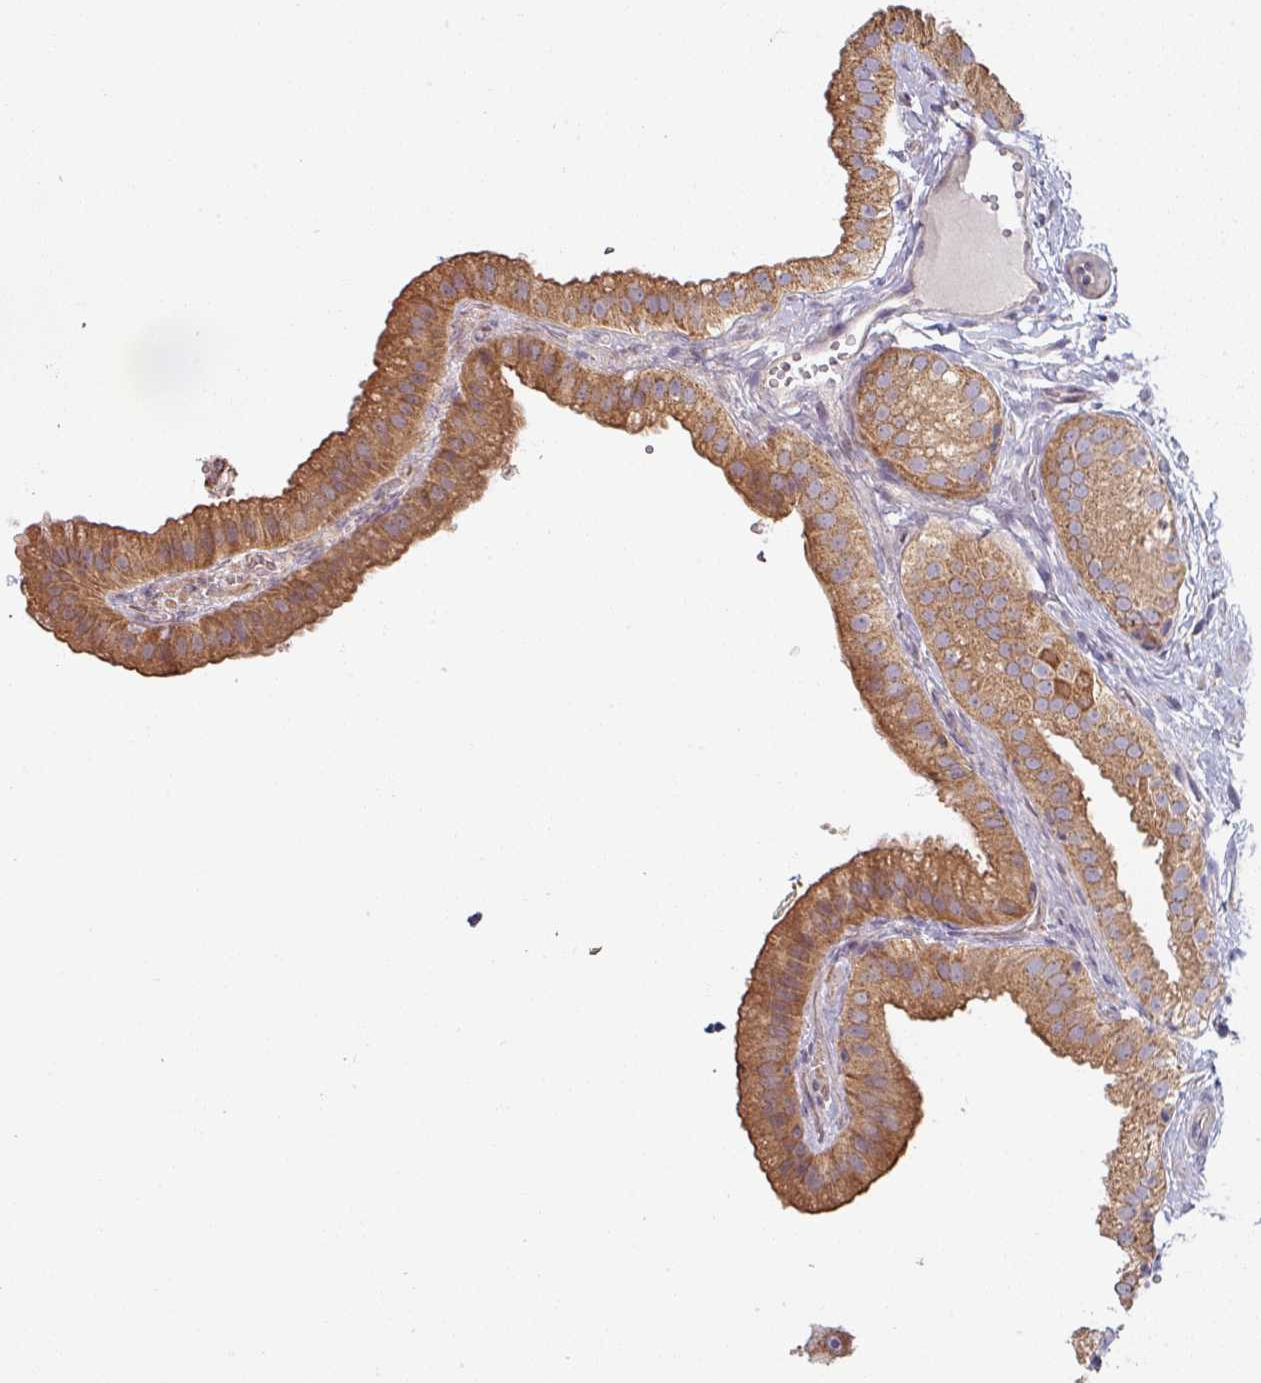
{"staining": {"intensity": "moderate", "quantity": ">75%", "location": "cytoplasmic/membranous"}, "tissue": "gallbladder", "cell_type": "Glandular cells", "image_type": "normal", "snomed": [{"axis": "morphology", "description": "Normal tissue, NOS"}, {"axis": "topography", "description": "Gallbladder"}], "caption": "Immunohistochemistry micrograph of normal gallbladder: human gallbladder stained using IHC exhibits medium levels of moderate protein expression localized specifically in the cytoplasmic/membranous of glandular cells, appearing as a cytoplasmic/membranous brown color.", "gene": "PLEKHJ1", "patient": {"sex": "female", "age": 61}}